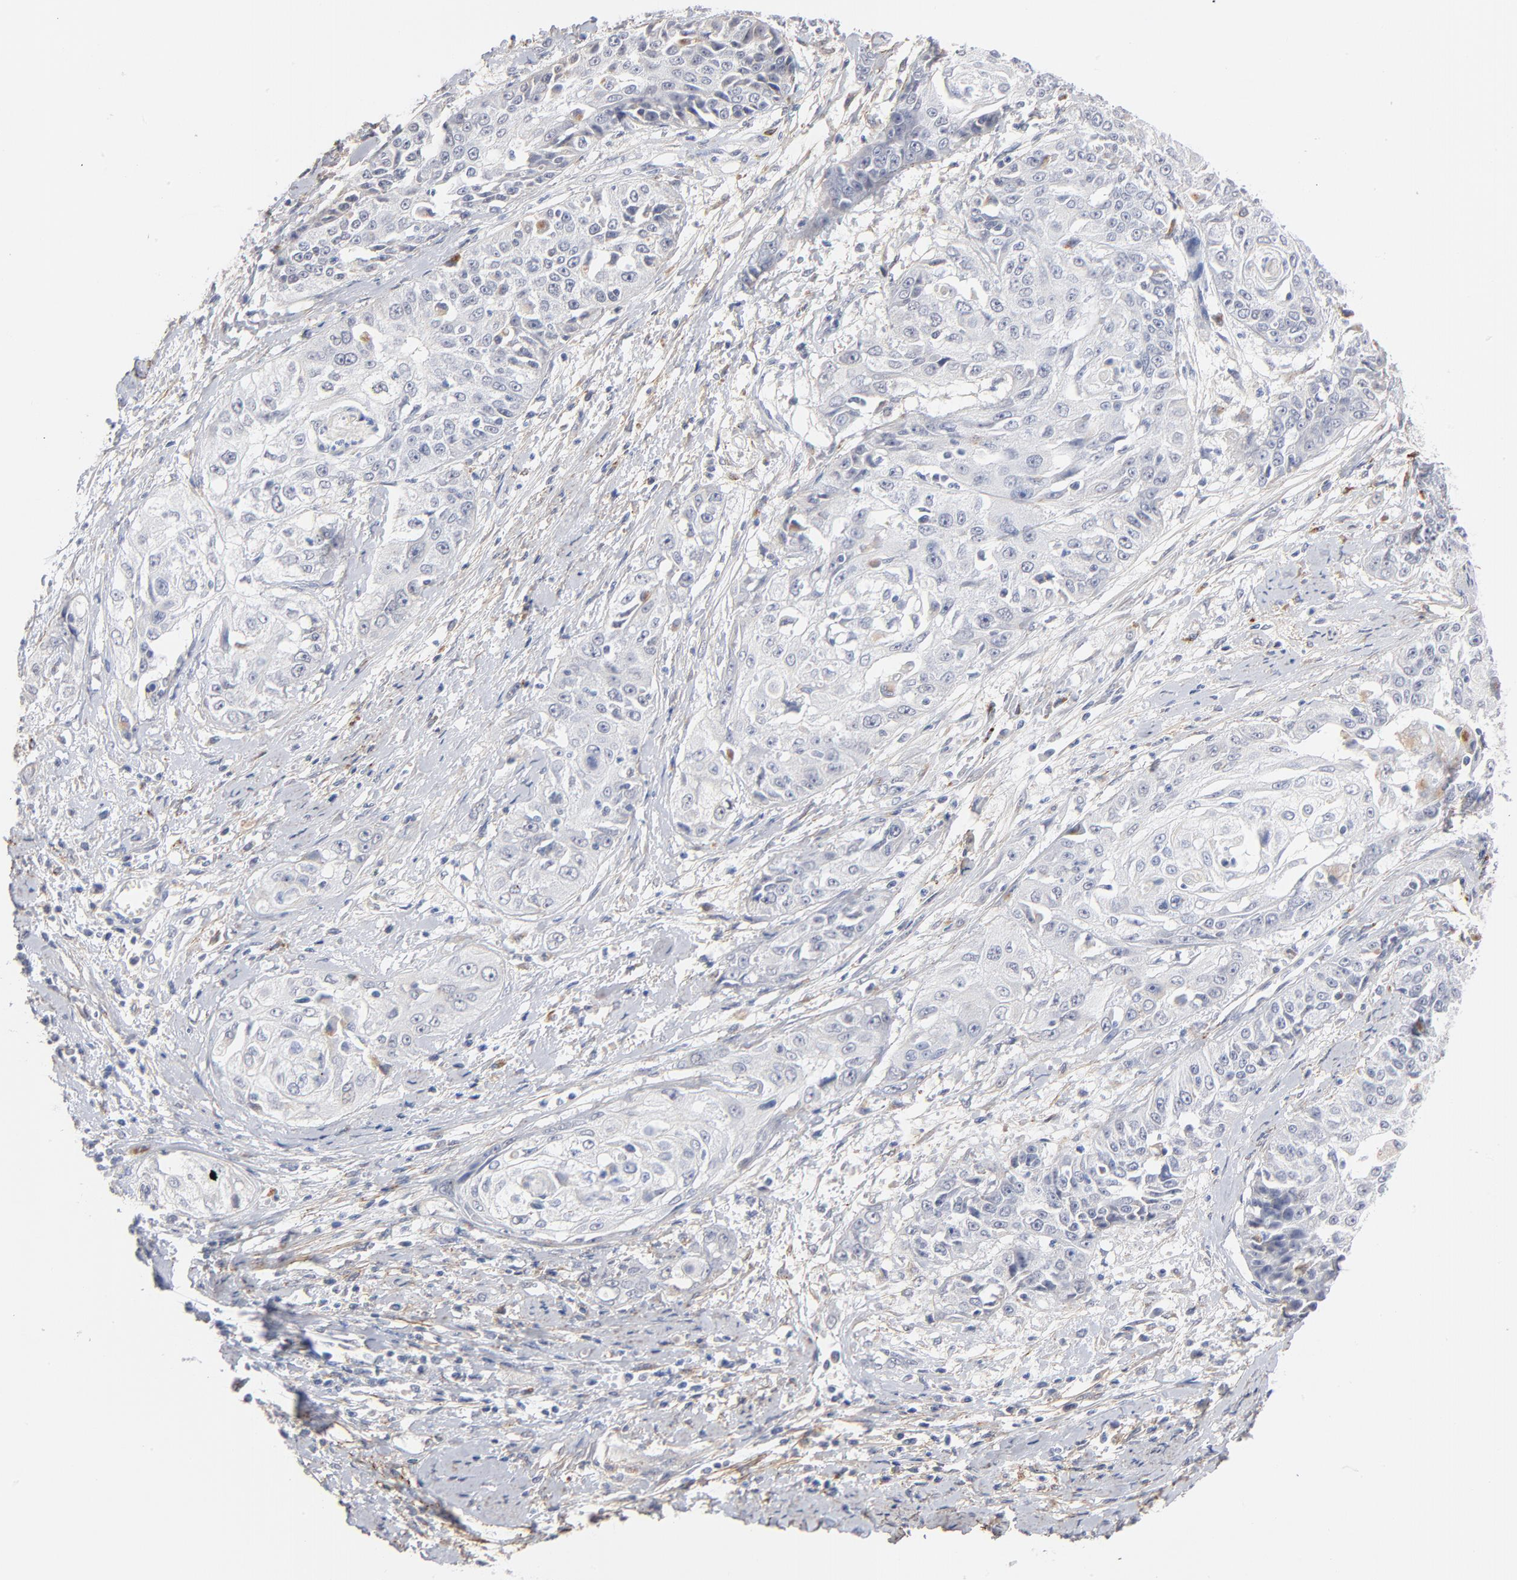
{"staining": {"intensity": "weak", "quantity": "<25%", "location": "cytoplasmic/membranous"}, "tissue": "cervical cancer", "cell_type": "Tumor cells", "image_type": "cancer", "snomed": [{"axis": "morphology", "description": "Squamous cell carcinoma, NOS"}, {"axis": "topography", "description": "Cervix"}], "caption": "There is no significant positivity in tumor cells of cervical cancer. The staining was performed using DAB to visualize the protein expression in brown, while the nuclei were stained in blue with hematoxylin (Magnification: 20x).", "gene": "LTBP2", "patient": {"sex": "female", "age": 64}}